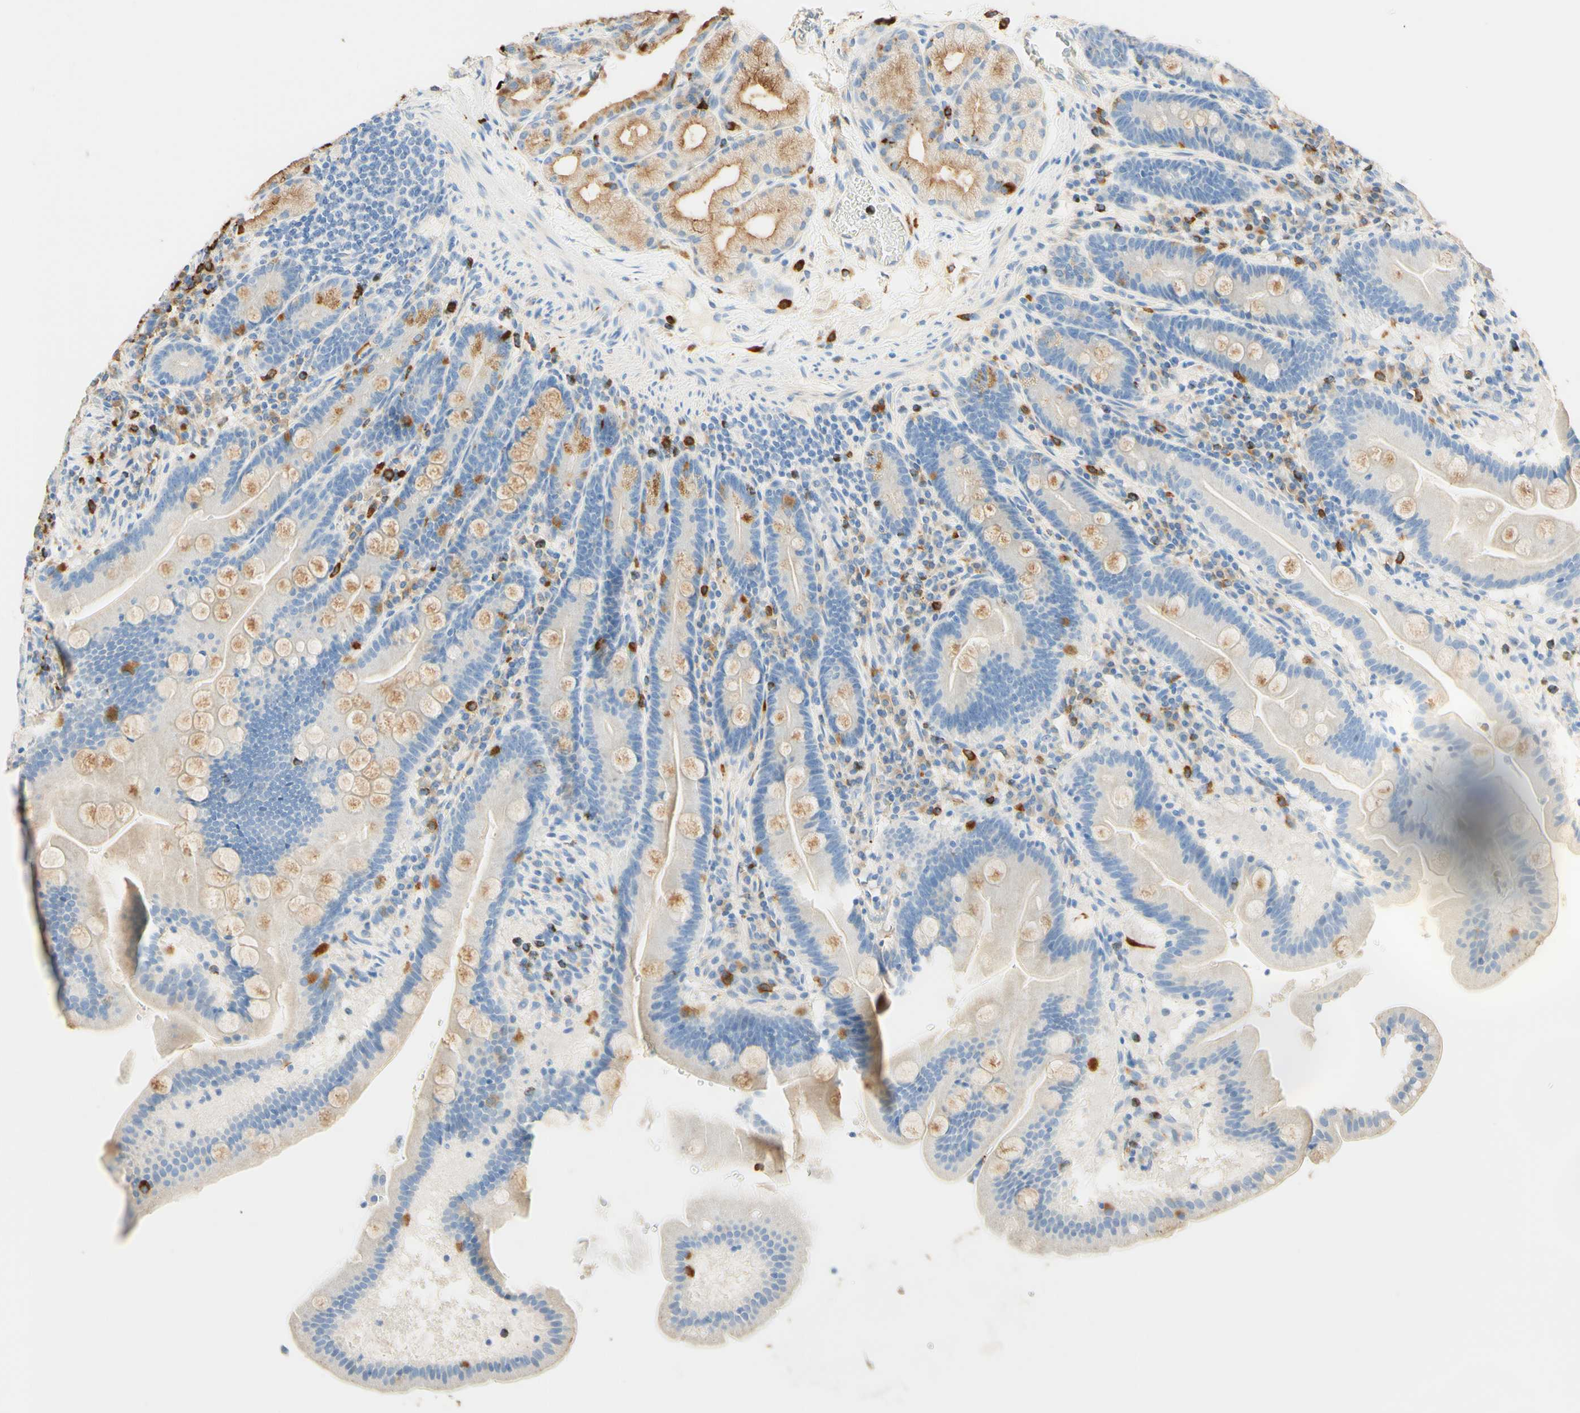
{"staining": {"intensity": "moderate", "quantity": "<25%", "location": "cytoplasmic/membranous"}, "tissue": "duodenum", "cell_type": "Glandular cells", "image_type": "normal", "snomed": [{"axis": "morphology", "description": "Normal tissue, NOS"}, {"axis": "topography", "description": "Duodenum"}], "caption": "DAB immunohistochemical staining of unremarkable human duodenum shows moderate cytoplasmic/membranous protein positivity in about <25% of glandular cells.", "gene": "CD63", "patient": {"sex": "male", "age": 54}}